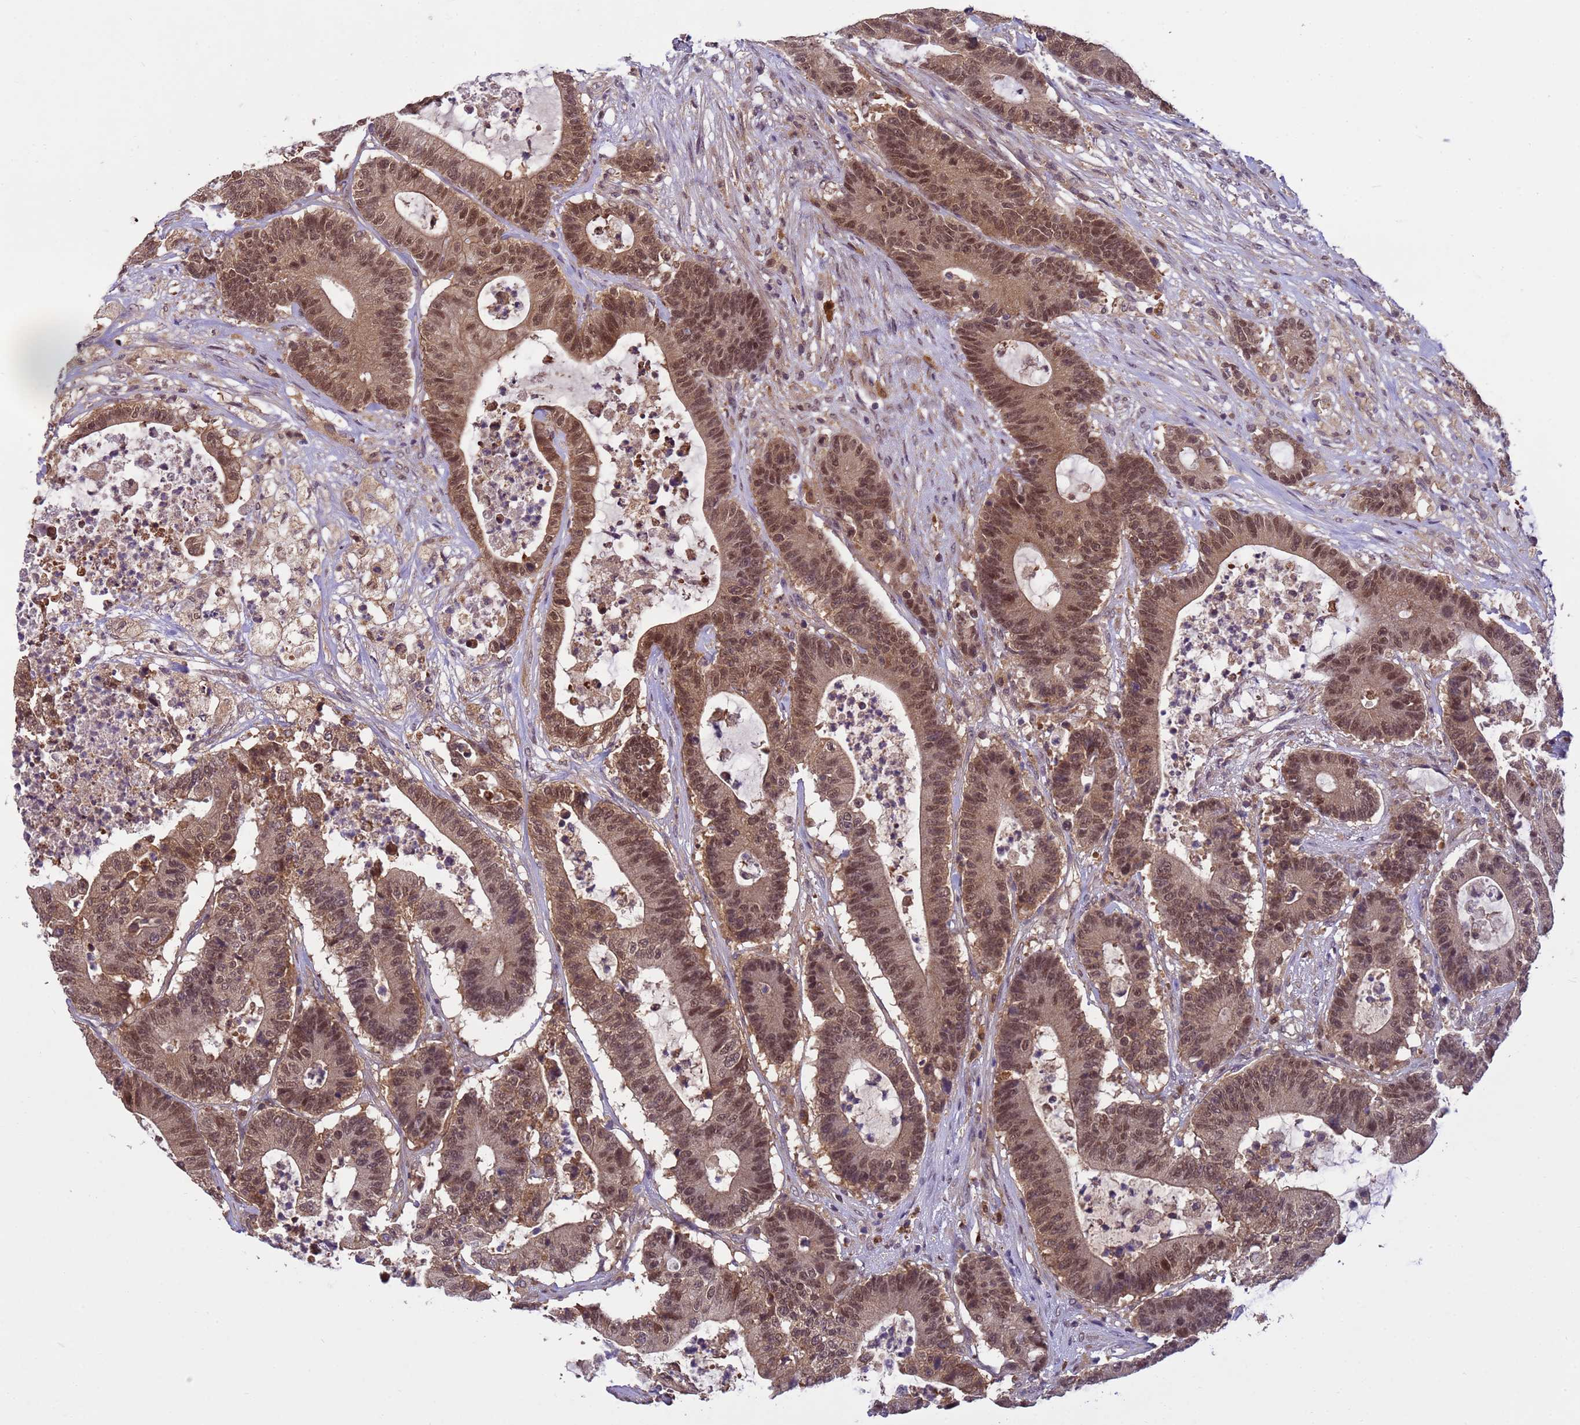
{"staining": {"intensity": "moderate", "quantity": ">75%", "location": "cytoplasmic/membranous,nuclear"}, "tissue": "colorectal cancer", "cell_type": "Tumor cells", "image_type": "cancer", "snomed": [{"axis": "morphology", "description": "Adenocarcinoma, NOS"}, {"axis": "topography", "description": "Colon"}], "caption": "This photomicrograph demonstrates immunohistochemistry staining of colorectal cancer, with medium moderate cytoplasmic/membranous and nuclear positivity in approximately >75% of tumor cells.", "gene": "NPEPPS", "patient": {"sex": "female", "age": 84}}